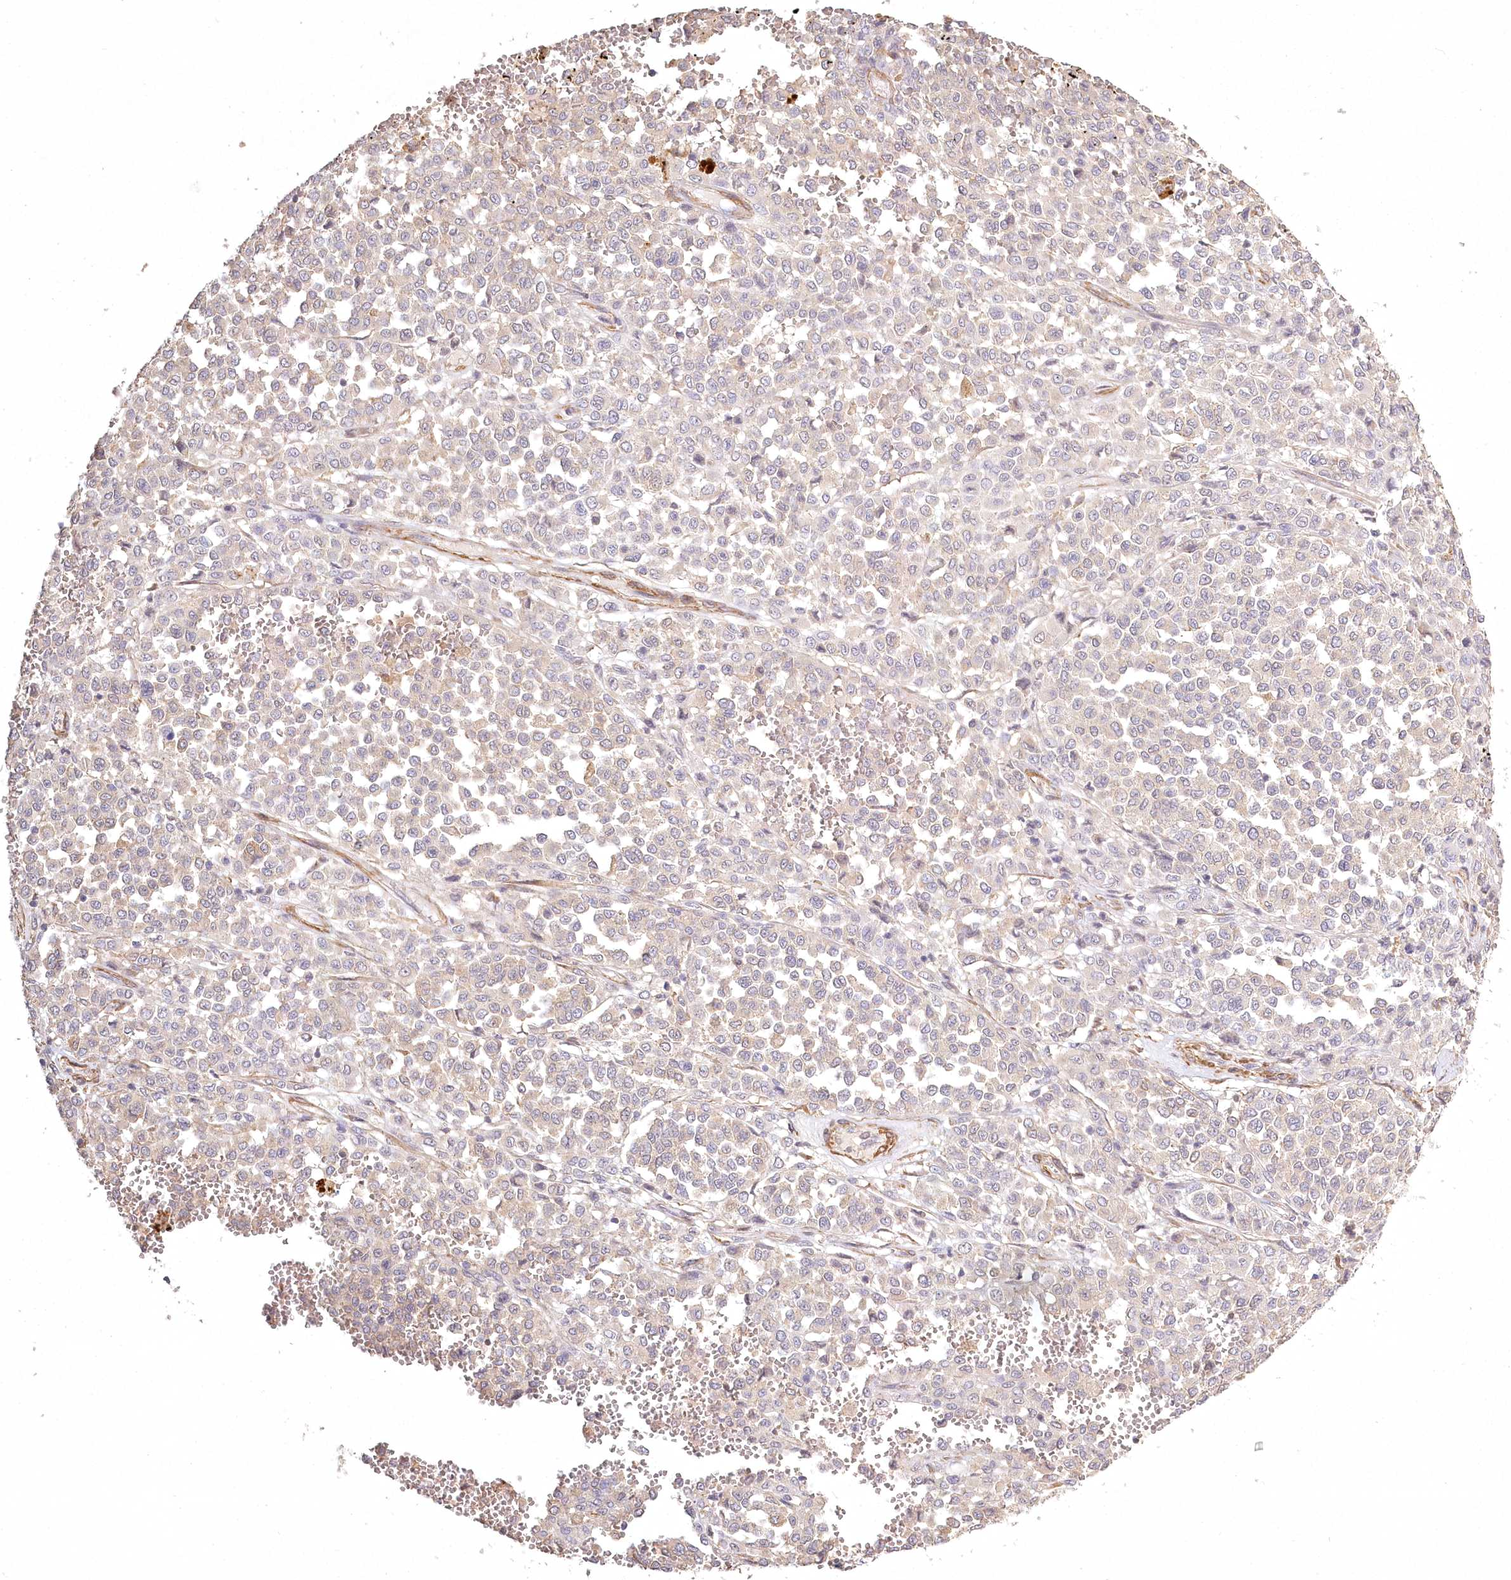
{"staining": {"intensity": "negative", "quantity": "none", "location": "none"}, "tissue": "melanoma", "cell_type": "Tumor cells", "image_type": "cancer", "snomed": [{"axis": "morphology", "description": "Malignant melanoma, Metastatic site"}, {"axis": "topography", "description": "Pancreas"}], "caption": "This is a histopathology image of immunohistochemistry (IHC) staining of malignant melanoma (metastatic site), which shows no staining in tumor cells.", "gene": "INPP4B", "patient": {"sex": "female", "age": 30}}